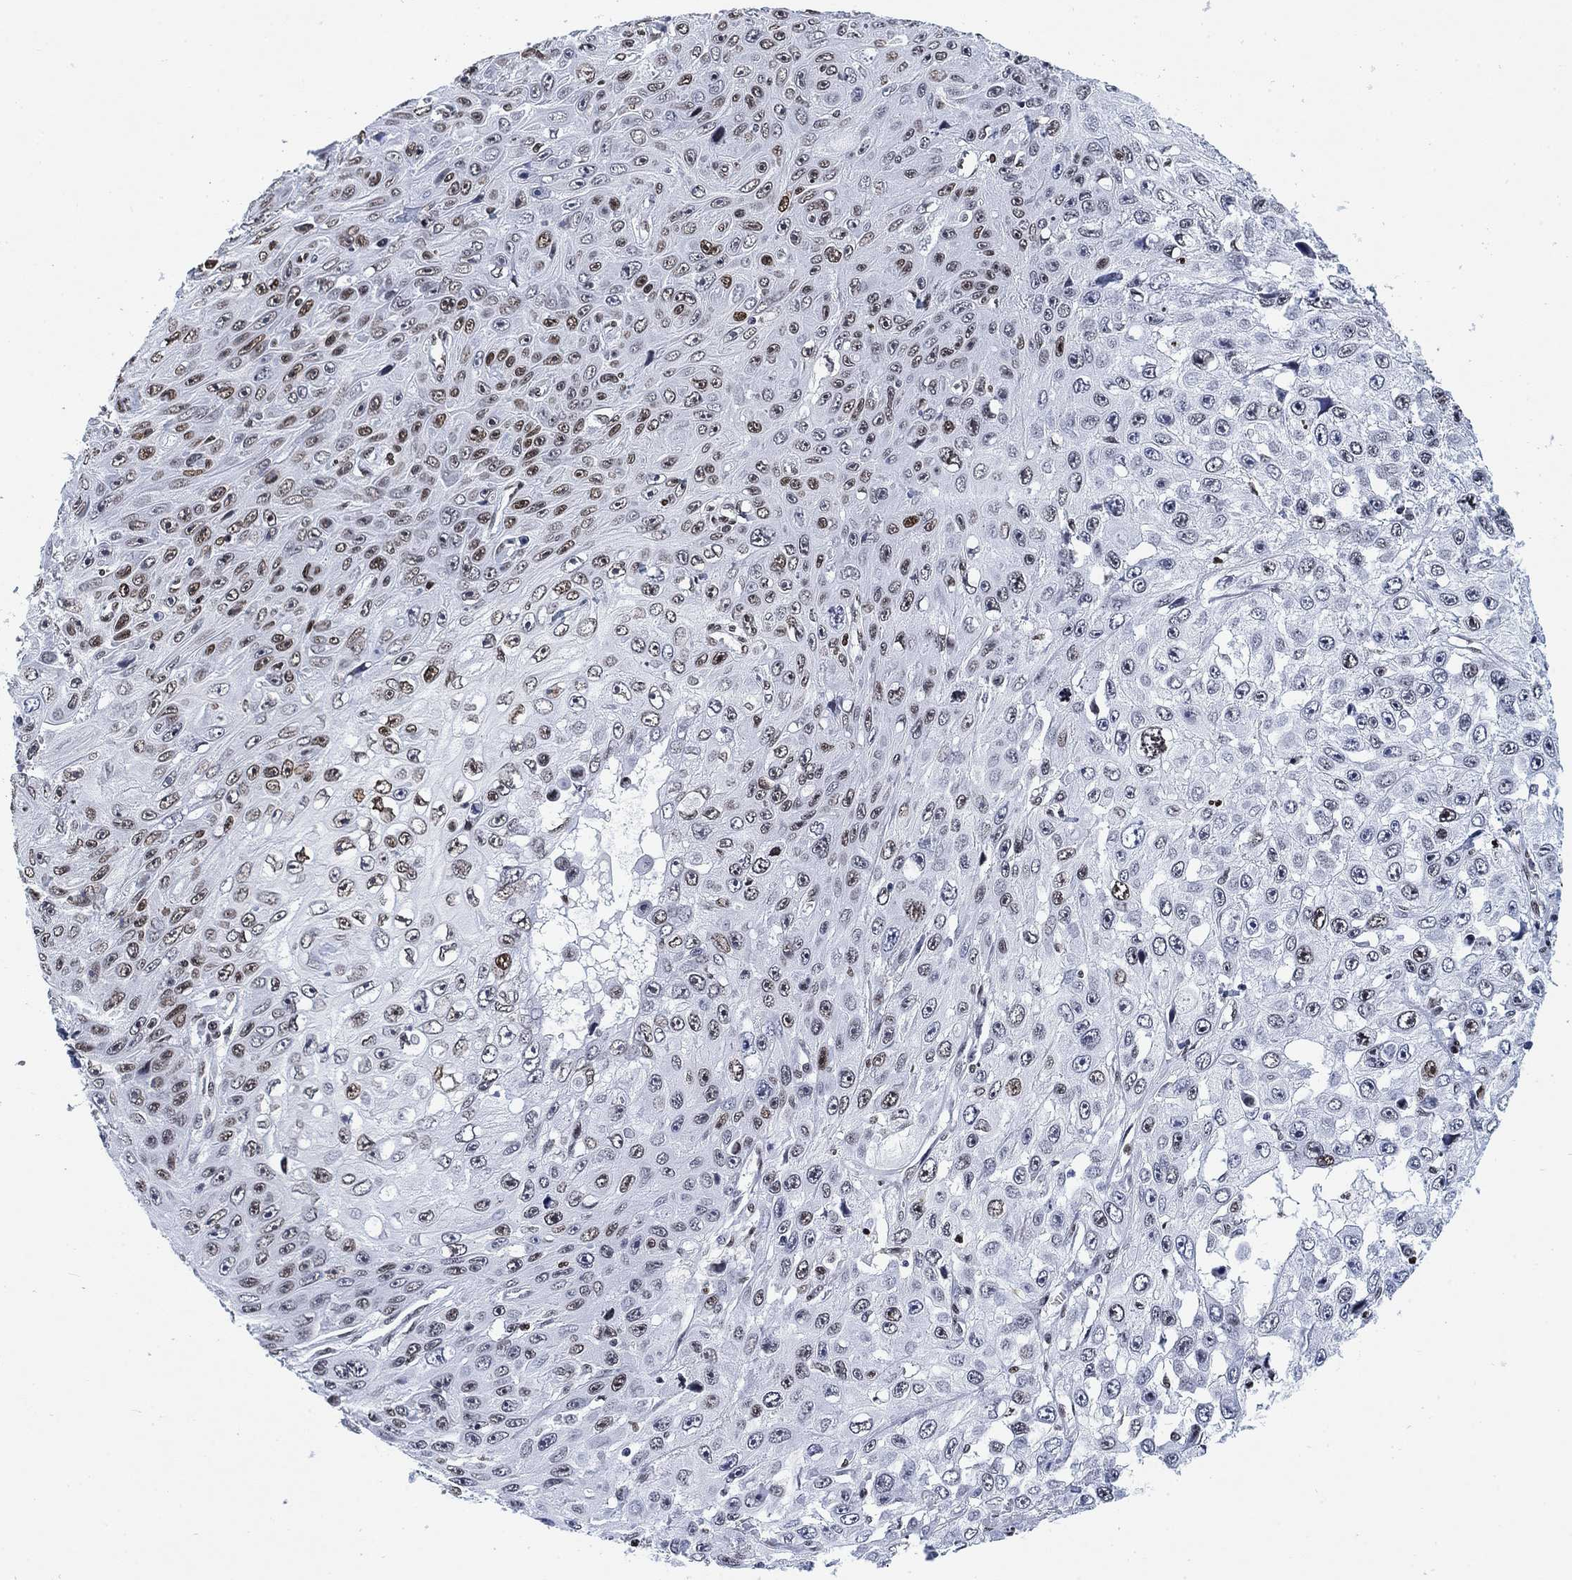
{"staining": {"intensity": "moderate", "quantity": "<25%", "location": "nuclear"}, "tissue": "skin cancer", "cell_type": "Tumor cells", "image_type": "cancer", "snomed": [{"axis": "morphology", "description": "Squamous cell carcinoma, NOS"}, {"axis": "topography", "description": "Skin"}], "caption": "Skin squamous cell carcinoma stained for a protein (brown) displays moderate nuclear positive positivity in approximately <25% of tumor cells.", "gene": "H1-10", "patient": {"sex": "male", "age": 82}}